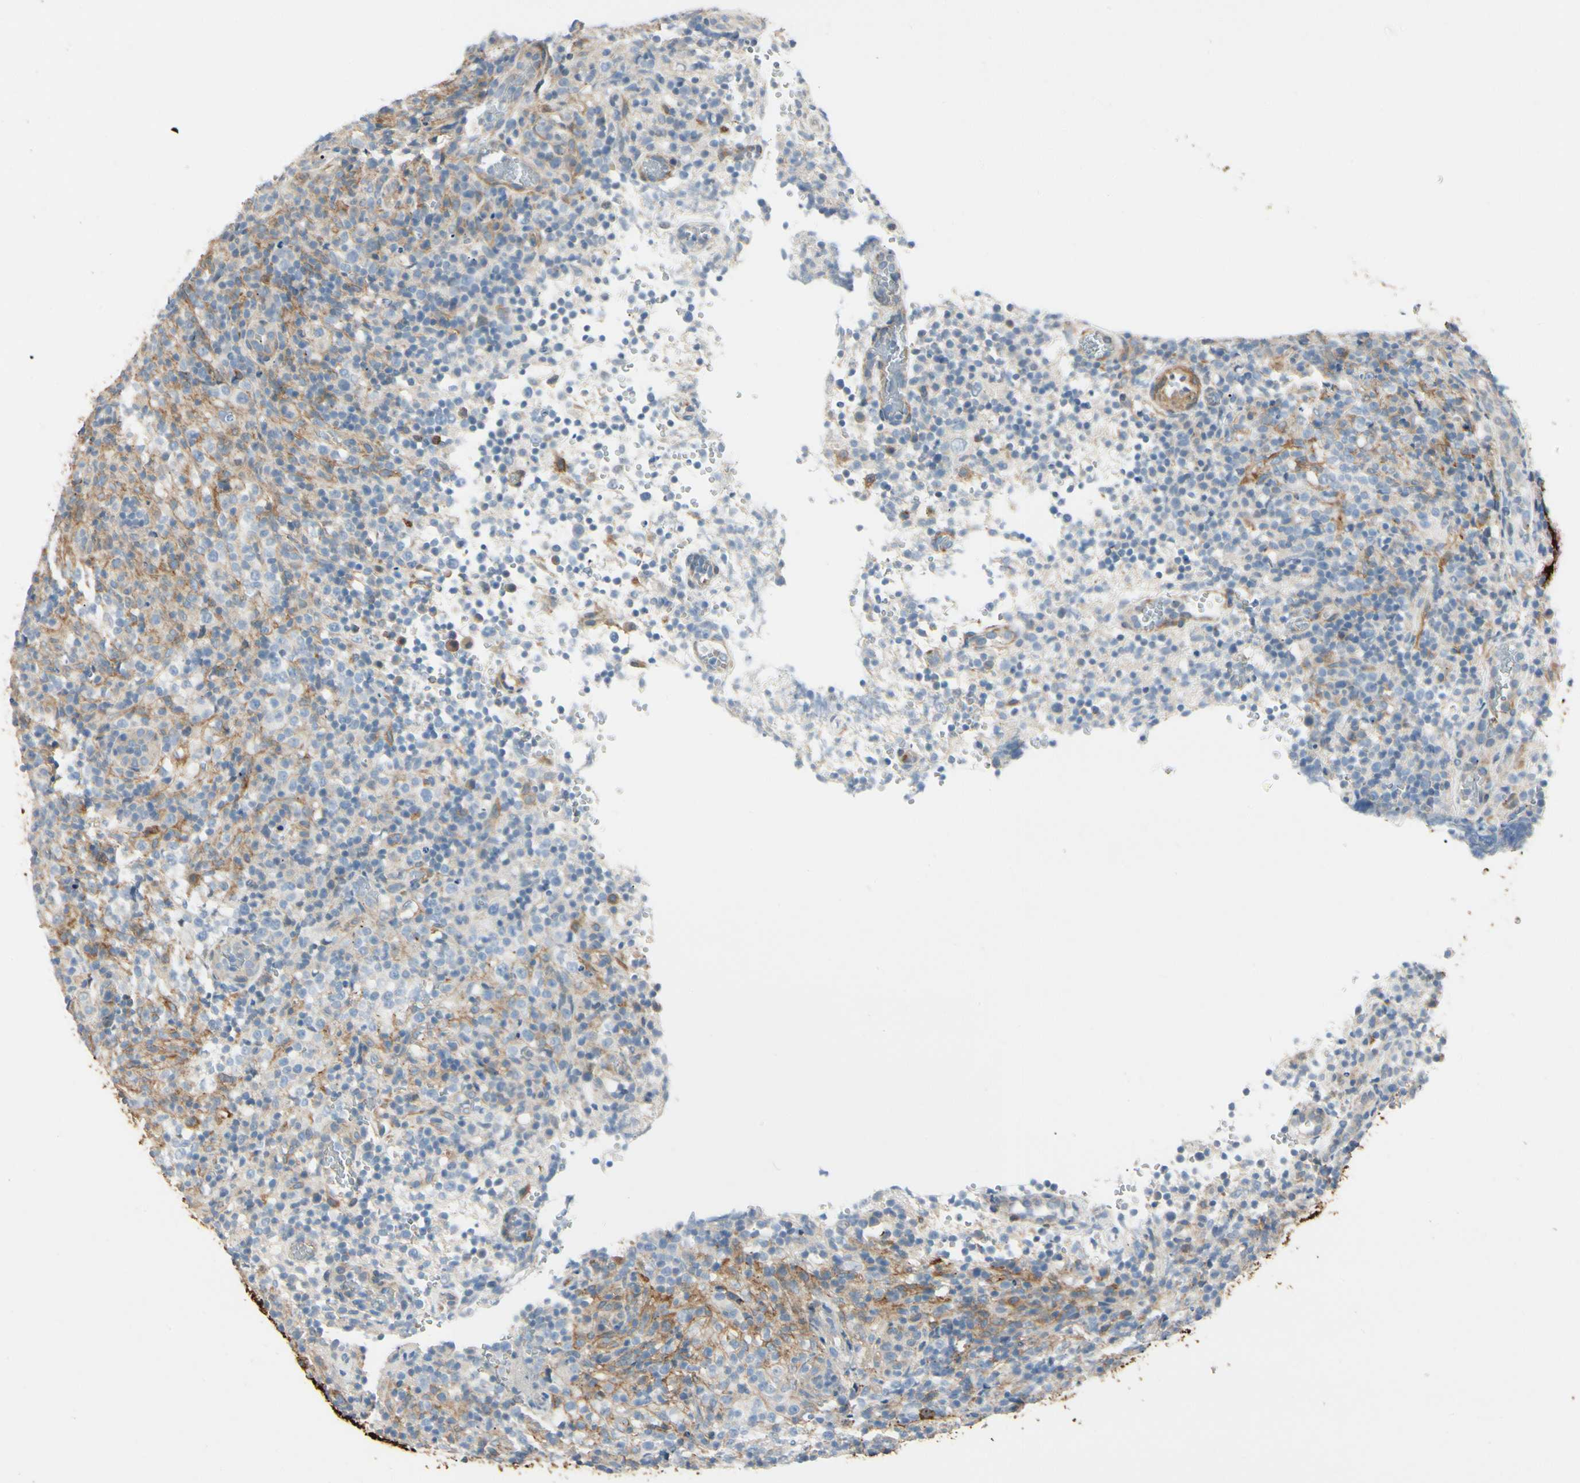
{"staining": {"intensity": "moderate", "quantity": "25%-75%", "location": "cytoplasmic/membranous"}, "tissue": "lymphoma", "cell_type": "Tumor cells", "image_type": "cancer", "snomed": [{"axis": "morphology", "description": "Malignant lymphoma, non-Hodgkin's type, High grade"}, {"axis": "topography", "description": "Lymph node"}], "caption": "A high-resolution micrograph shows IHC staining of high-grade malignant lymphoma, non-Hodgkin's type, which exhibits moderate cytoplasmic/membranous staining in approximately 25%-75% of tumor cells.", "gene": "AMPH", "patient": {"sex": "female", "age": 76}}